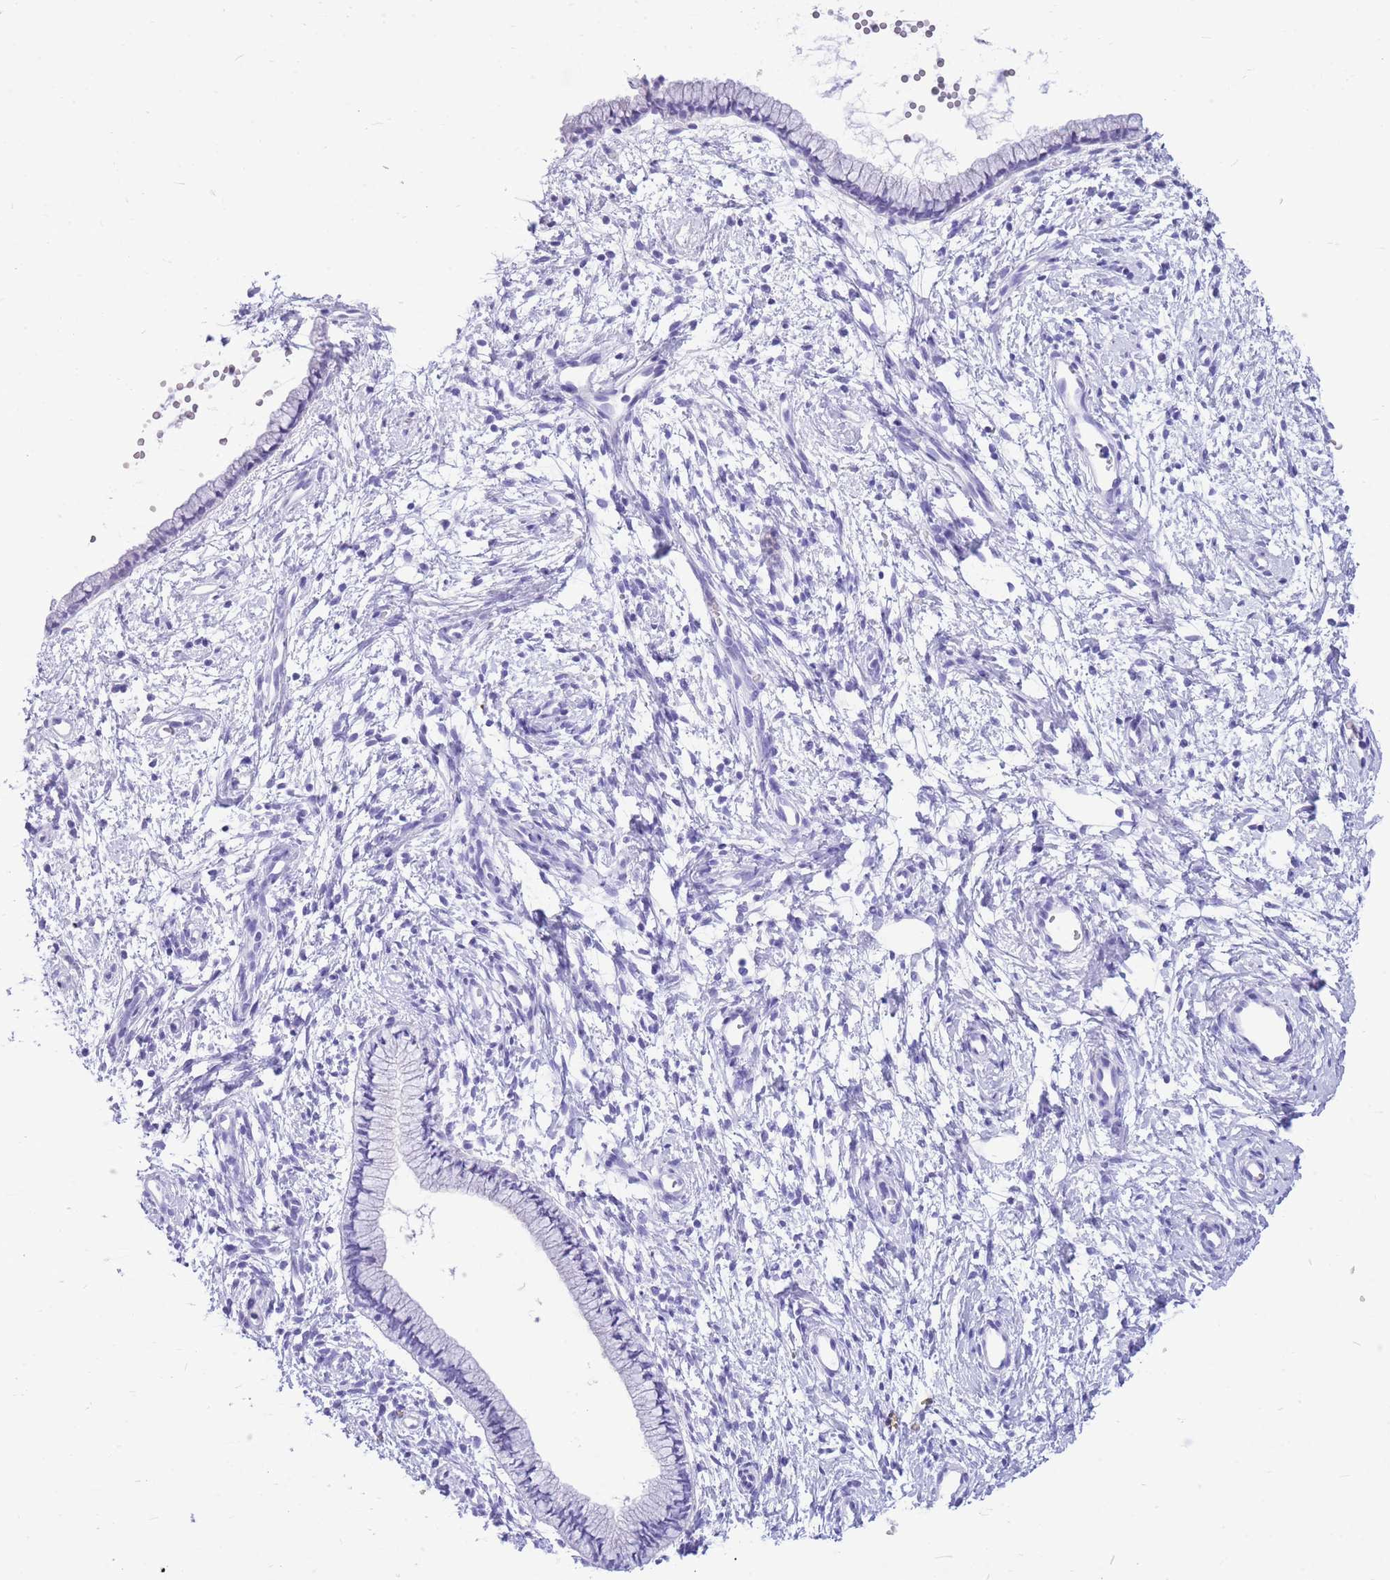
{"staining": {"intensity": "negative", "quantity": "none", "location": "none"}, "tissue": "cervix", "cell_type": "Glandular cells", "image_type": "normal", "snomed": [{"axis": "morphology", "description": "Normal tissue, NOS"}, {"axis": "topography", "description": "Cervix"}], "caption": "Immunohistochemistry image of normal cervix stained for a protein (brown), which demonstrates no expression in glandular cells.", "gene": "ZFP62", "patient": {"sex": "female", "age": 57}}